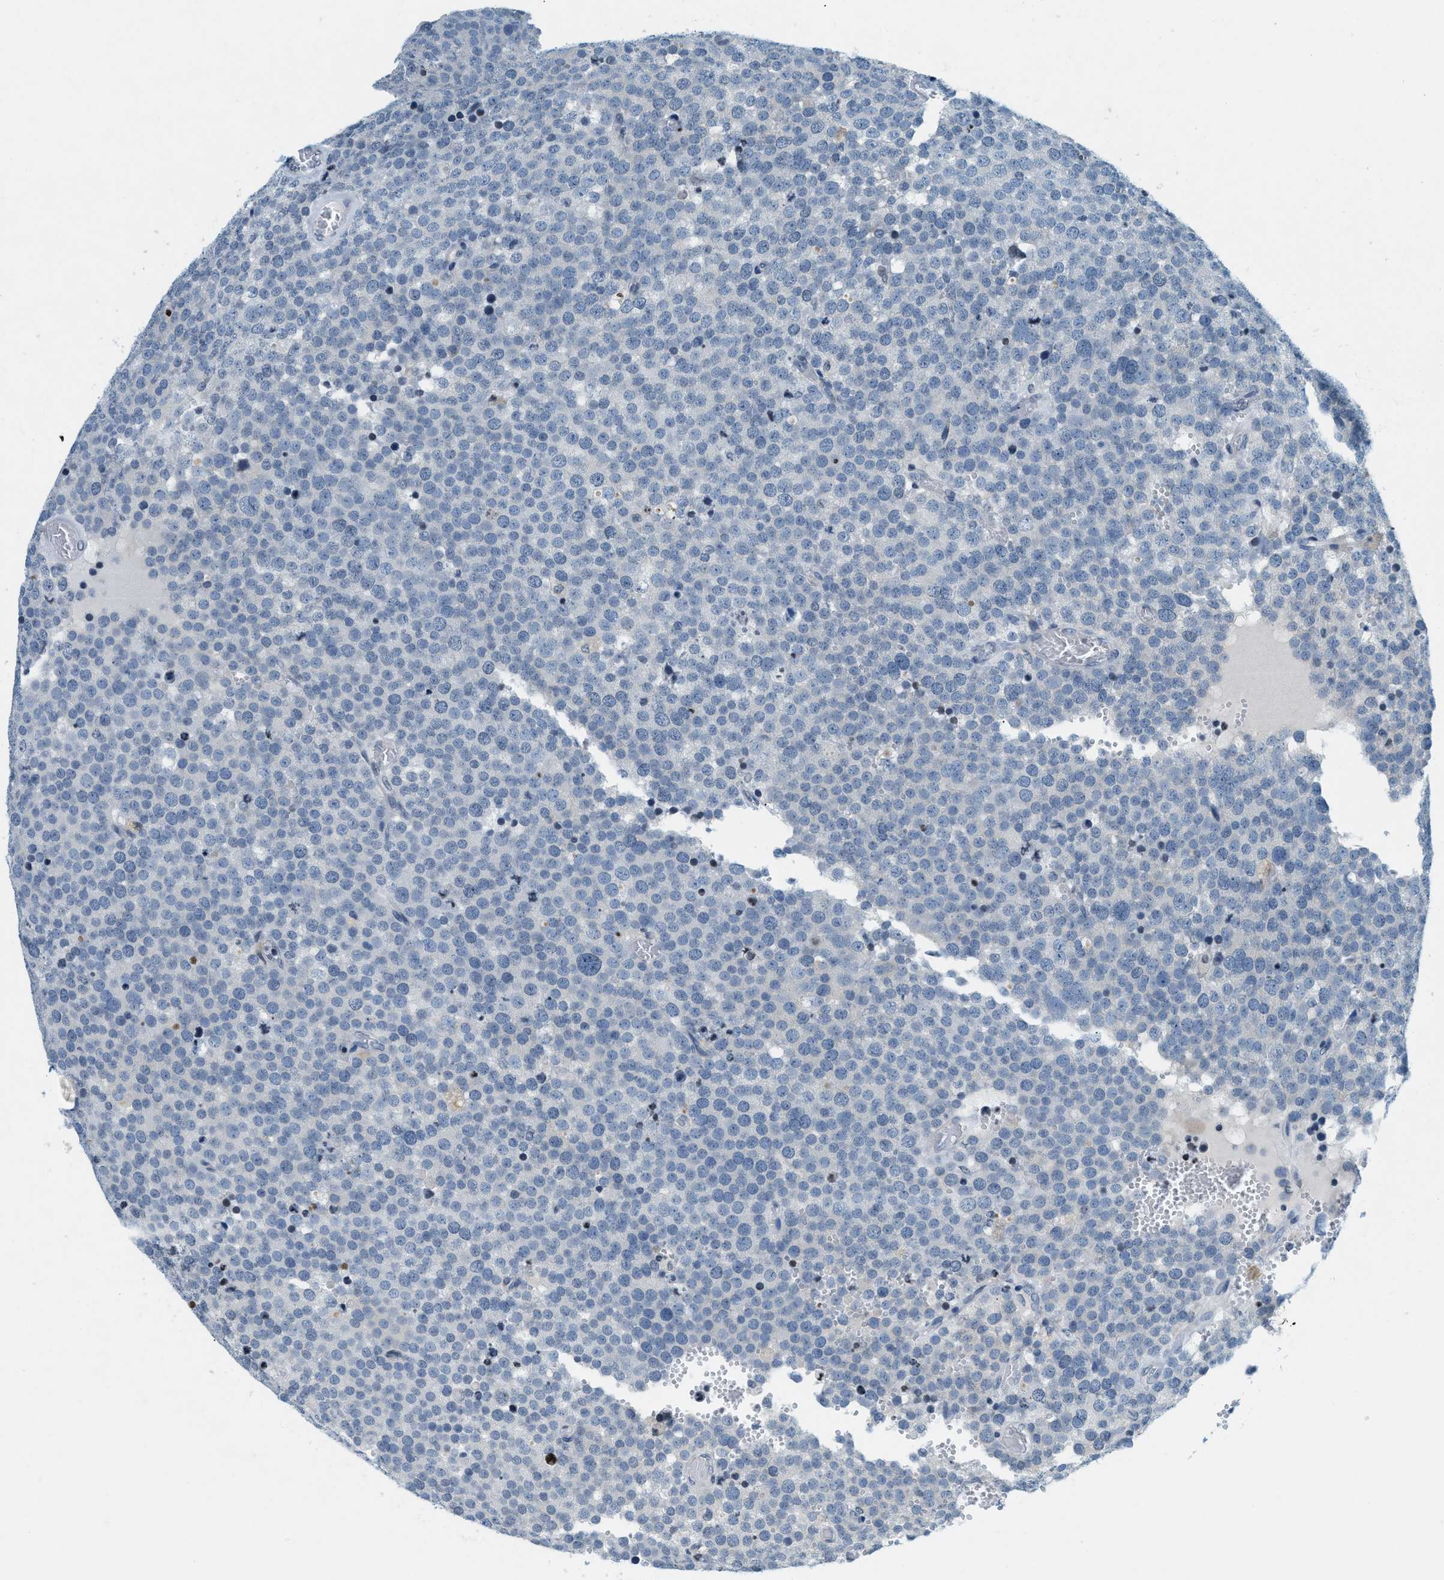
{"staining": {"intensity": "negative", "quantity": "none", "location": "none"}, "tissue": "testis cancer", "cell_type": "Tumor cells", "image_type": "cancer", "snomed": [{"axis": "morphology", "description": "Normal tissue, NOS"}, {"axis": "morphology", "description": "Seminoma, NOS"}, {"axis": "topography", "description": "Testis"}], "caption": "Testis seminoma stained for a protein using immunohistochemistry (IHC) demonstrates no staining tumor cells.", "gene": "UVRAG", "patient": {"sex": "male", "age": 71}}